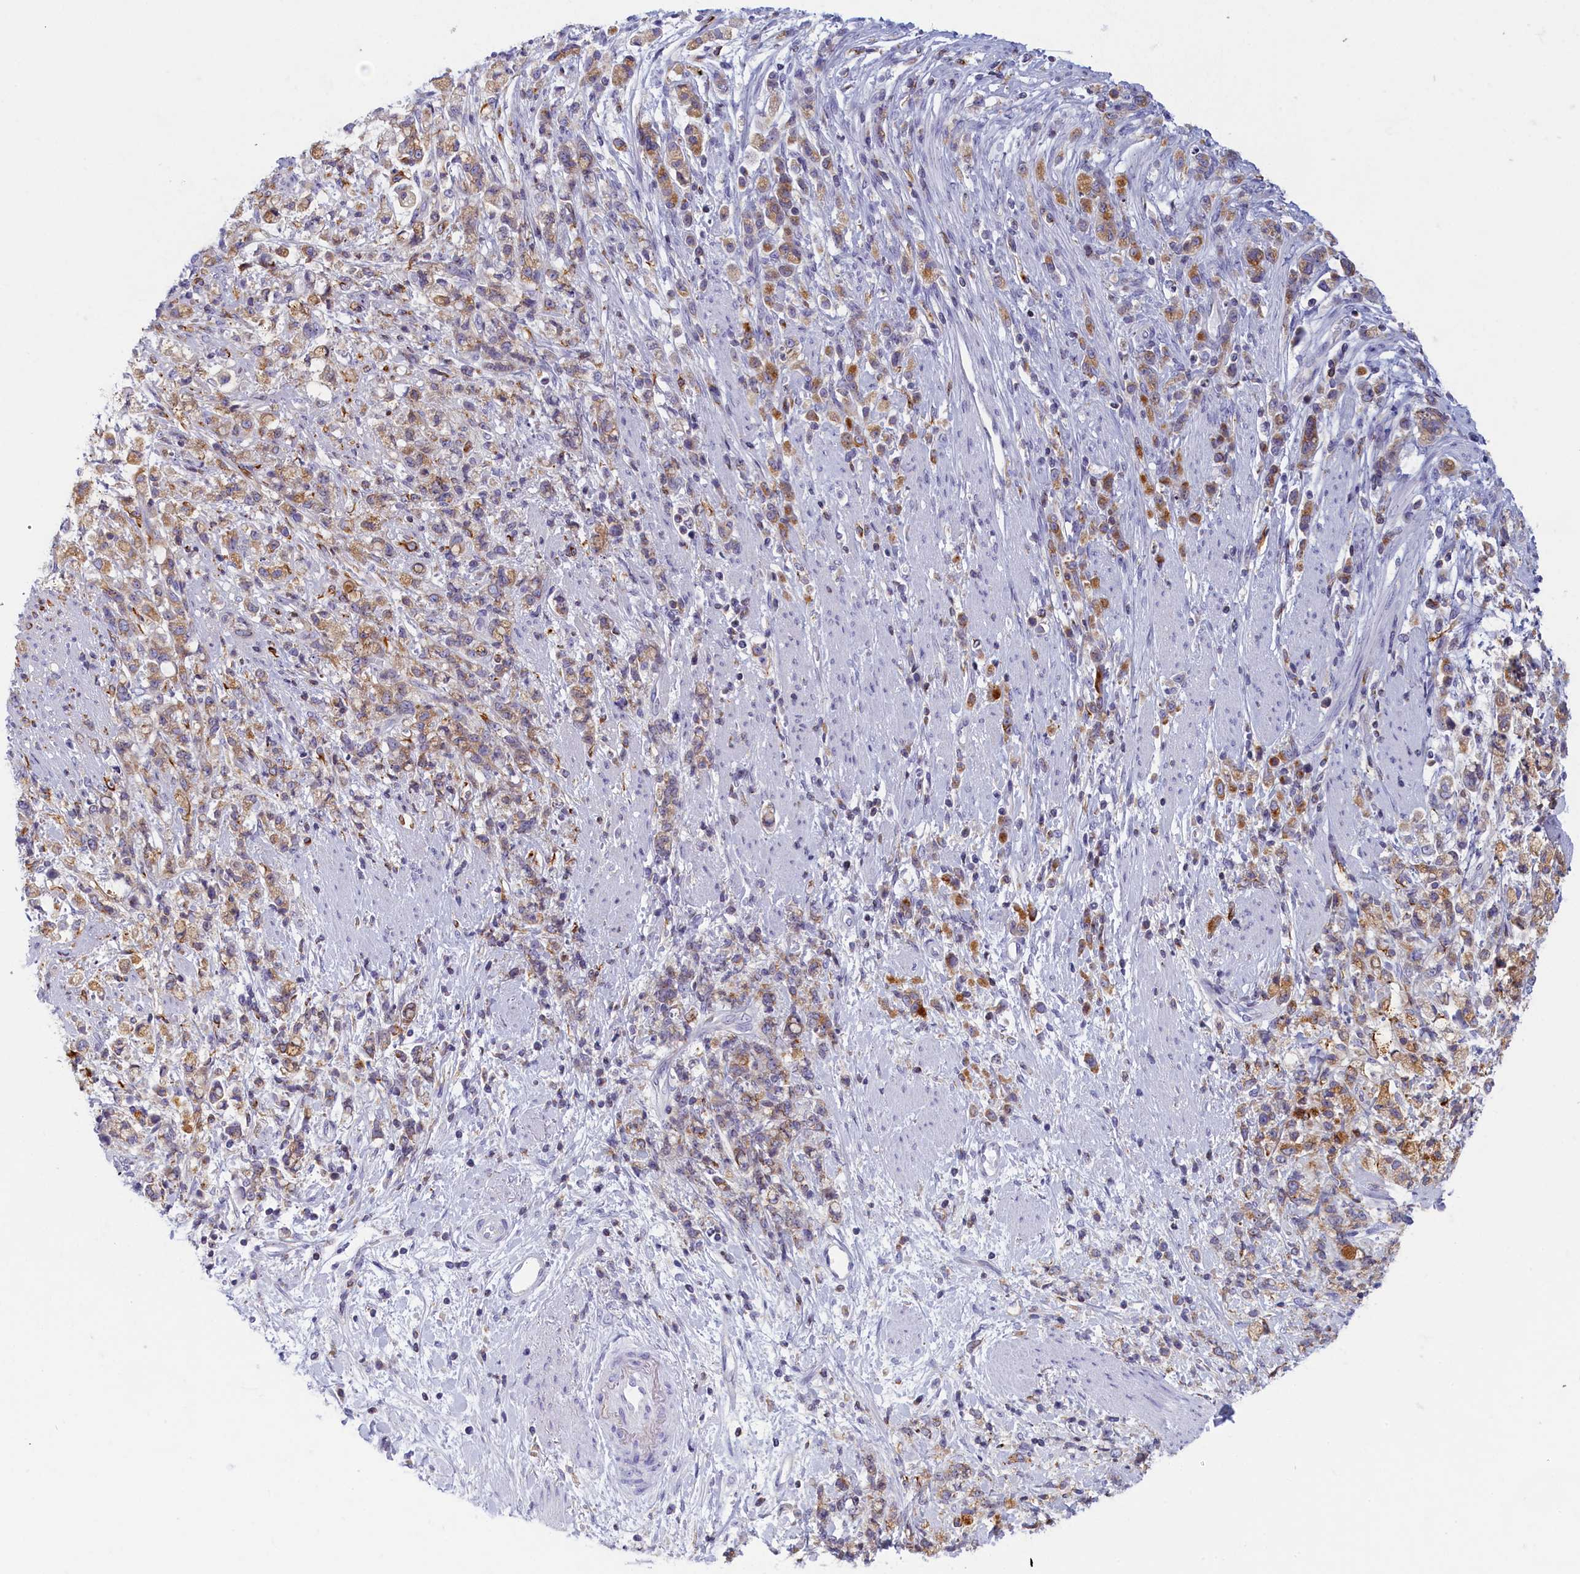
{"staining": {"intensity": "moderate", "quantity": ">75%", "location": "cytoplasmic/membranous"}, "tissue": "stomach cancer", "cell_type": "Tumor cells", "image_type": "cancer", "snomed": [{"axis": "morphology", "description": "Adenocarcinoma, NOS"}, {"axis": "topography", "description": "Stomach"}], "caption": "Brown immunohistochemical staining in human adenocarcinoma (stomach) exhibits moderate cytoplasmic/membranous positivity in about >75% of tumor cells.", "gene": "NOL10", "patient": {"sex": "female", "age": 60}}